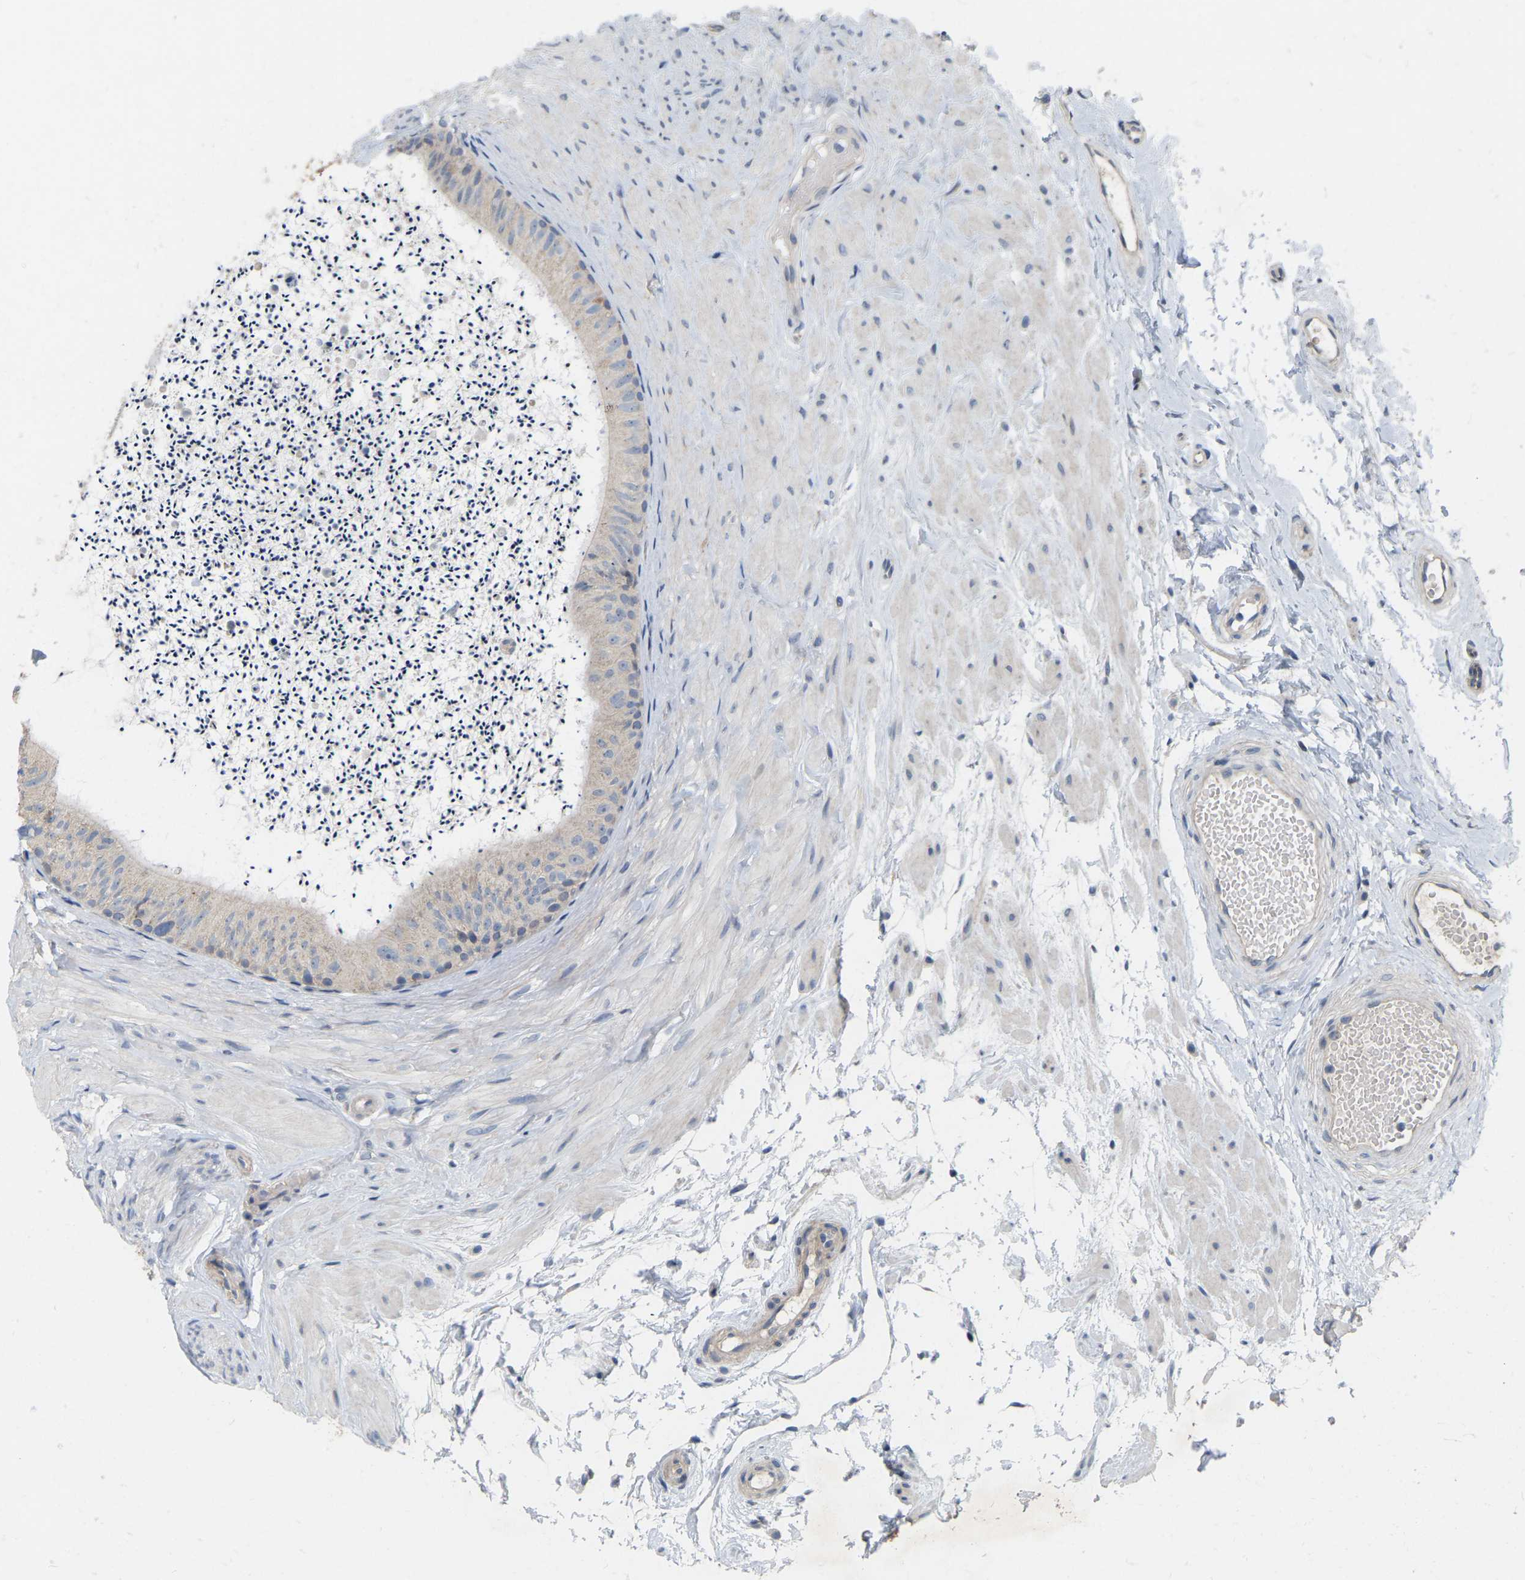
{"staining": {"intensity": "weak", "quantity": "25%-75%", "location": "cytoplasmic/membranous"}, "tissue": "epididymis", "cell_type": "Glandular cells", "image_type": "normal", "snomed": [{"axis": "morphology", "description": "Normal tissue, NOS"}, {"axis": "topography", "description": "Epididymis"}], "caption": "Immunohistochemistry of normal epididymis reveals low levels of weak cytoplasmic/membranous positivity in approximately 25%-75% of glandular cells. The staining is performed using DAB brown chromogen to label protein expression. The nuclei are counter-stained blue using hematoxylin.", "gene": "SSH1", "patient": {"sex": "male", "age": 56}}